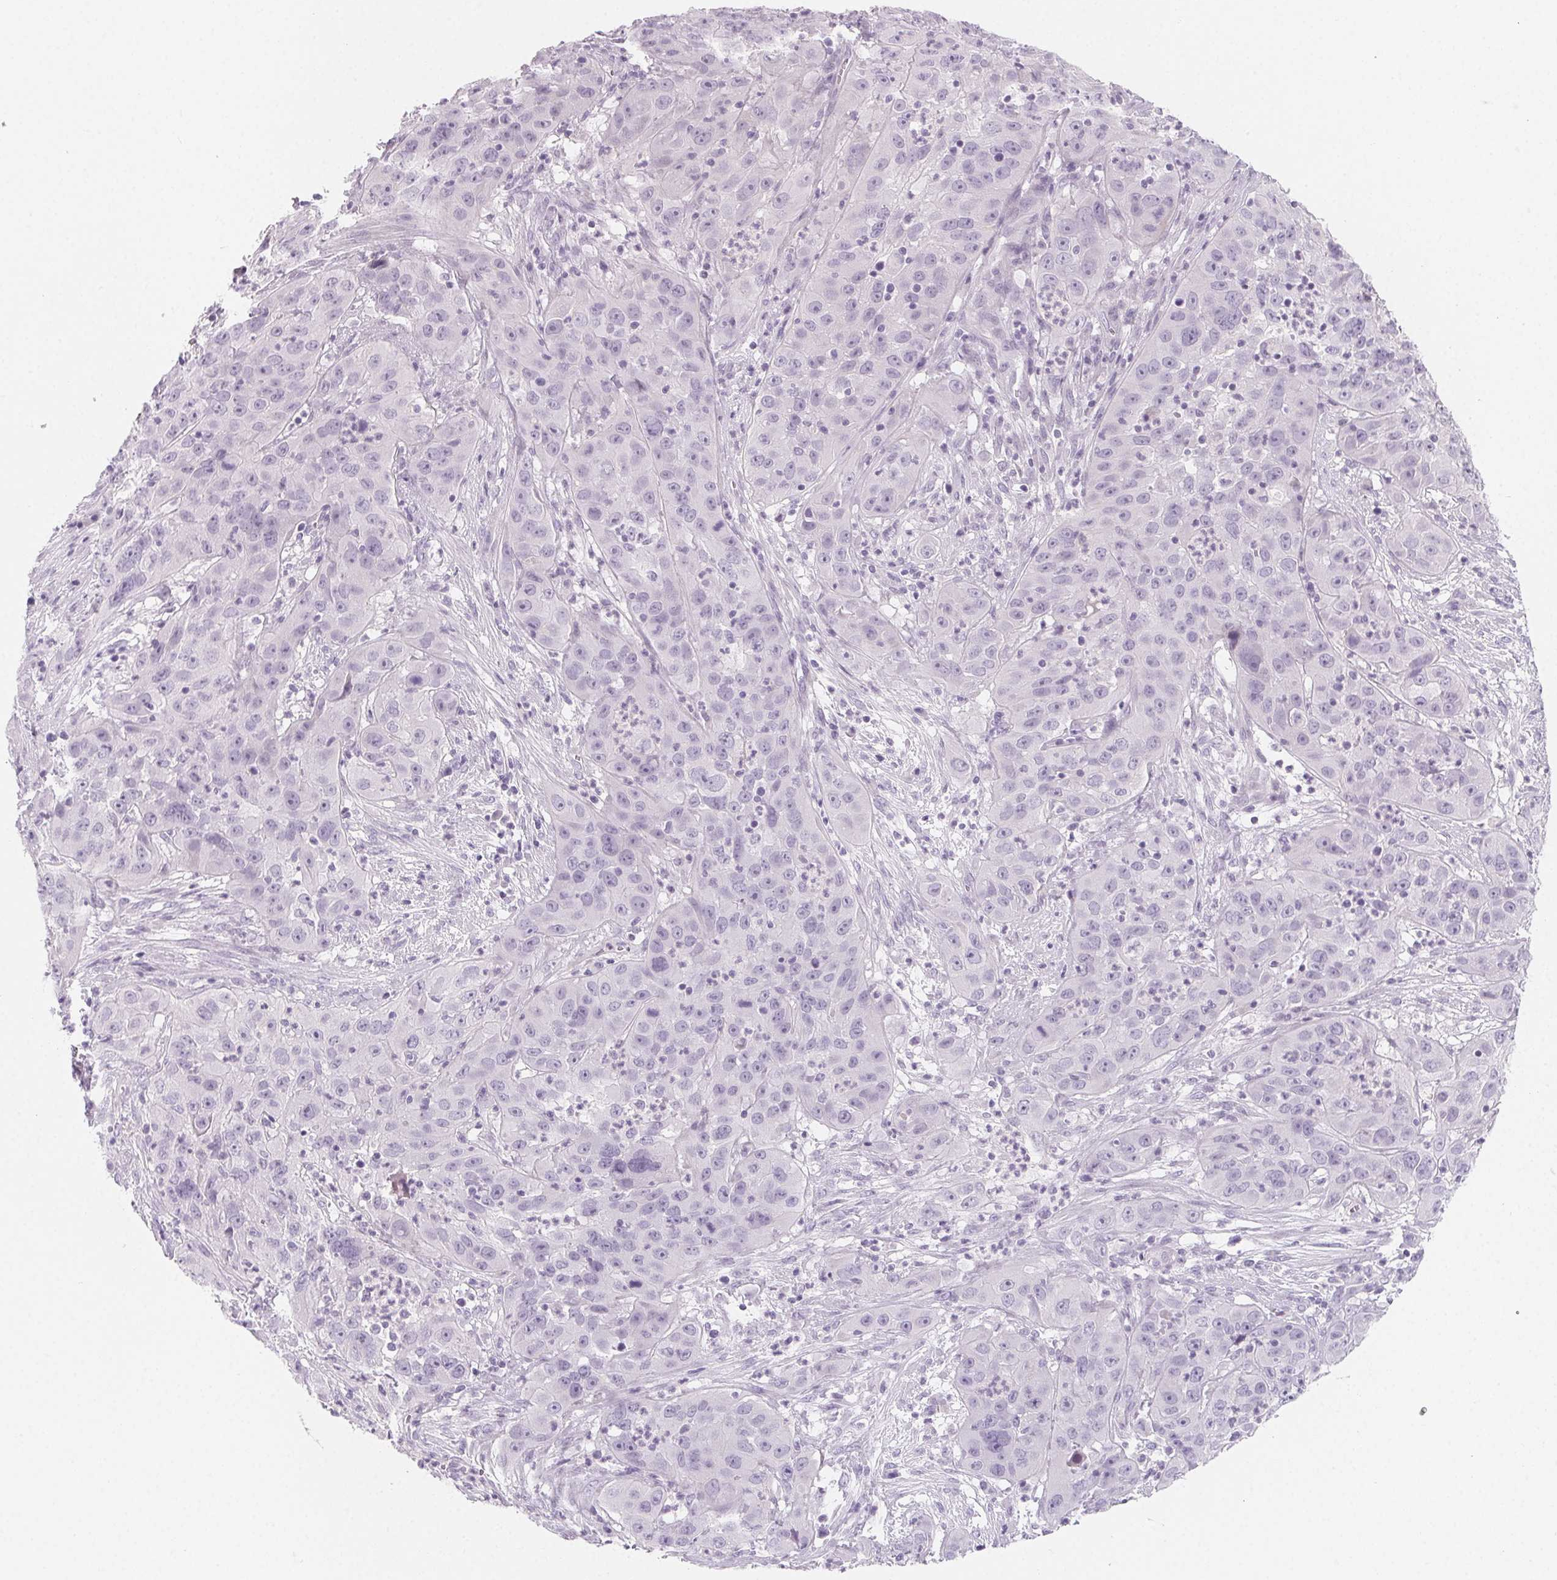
{"staining": {"intensity": "negative", "quantity": "none", "location": "none"}, "tissue": "cervical cancer", "cell_type": "Tumor cells", "image_type": "cancer", "snomed": [{"axis": "morphology", "description": "Squamous cell carcinoma, NOS"}, {"axis": "topography", "description": "Cervix"}], "caption": "An immunohistochemistry (IHC) image of cervical cancer is shown. There is no staining in tumor cells of cervical cancer. (DAB (3,3'-diaminobenzidine) IHC with hematoxylin counter stain).", "gene": "SH3GL2", "patient": {"sex": "female", "age": 32}}